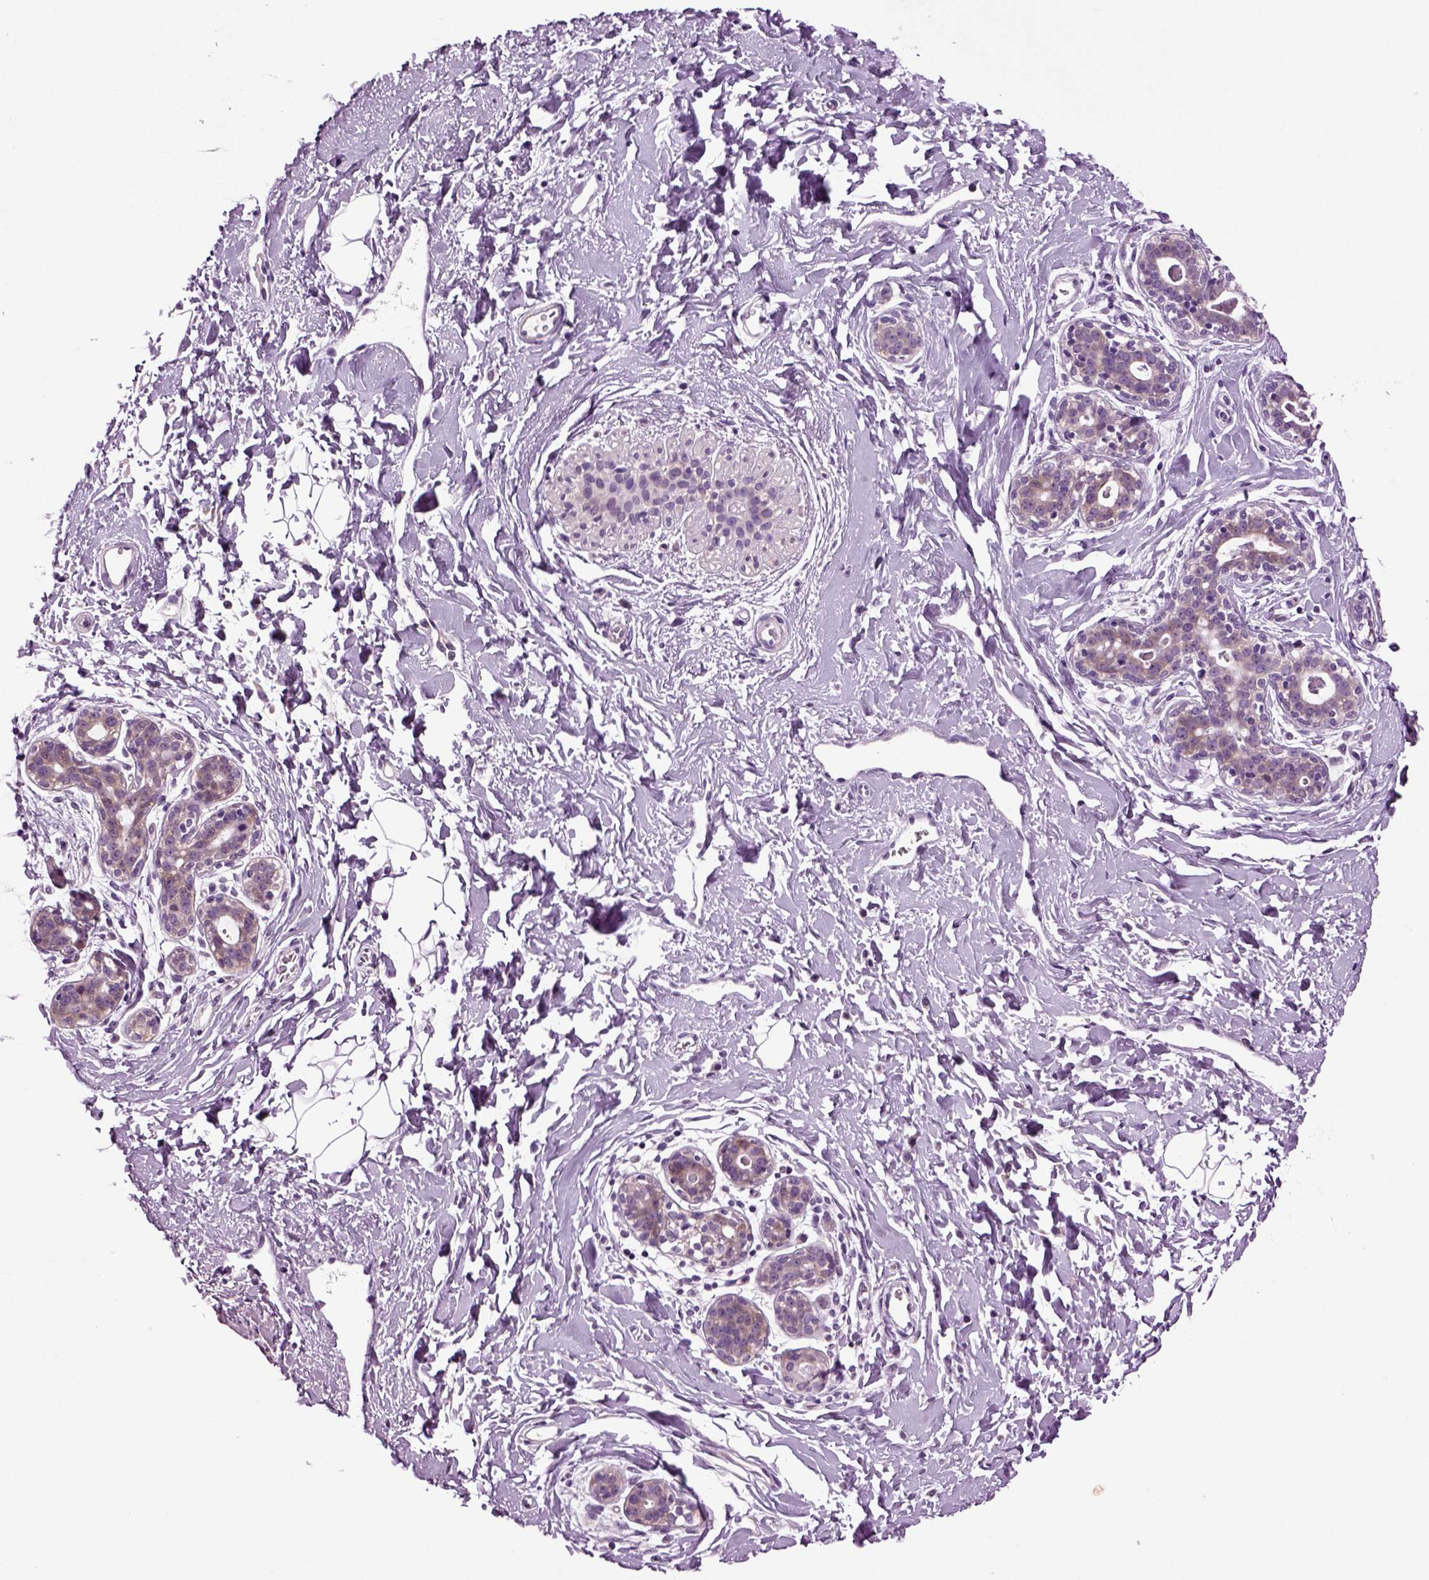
{"staining": {"intensity": "negative", "quantity": "none", "location": "none"}, "tissue": "breast", "cell_type": "Adipocytes", "image_type": "normal", "snomed": [{"axis": "morphology", "description": "Normal tissue, NOS"}, {"axis": "topography", "description": "Breast"}], "caption": "The immunohistochemistry micrograph has no significant staining in adipocytes of breast. The staining is performed using DAB brown chromogen with nuclei counter-stained in using hematoxylin.", "gene": "PLCH2", "patient": {"sex": "female", "age": 43}}